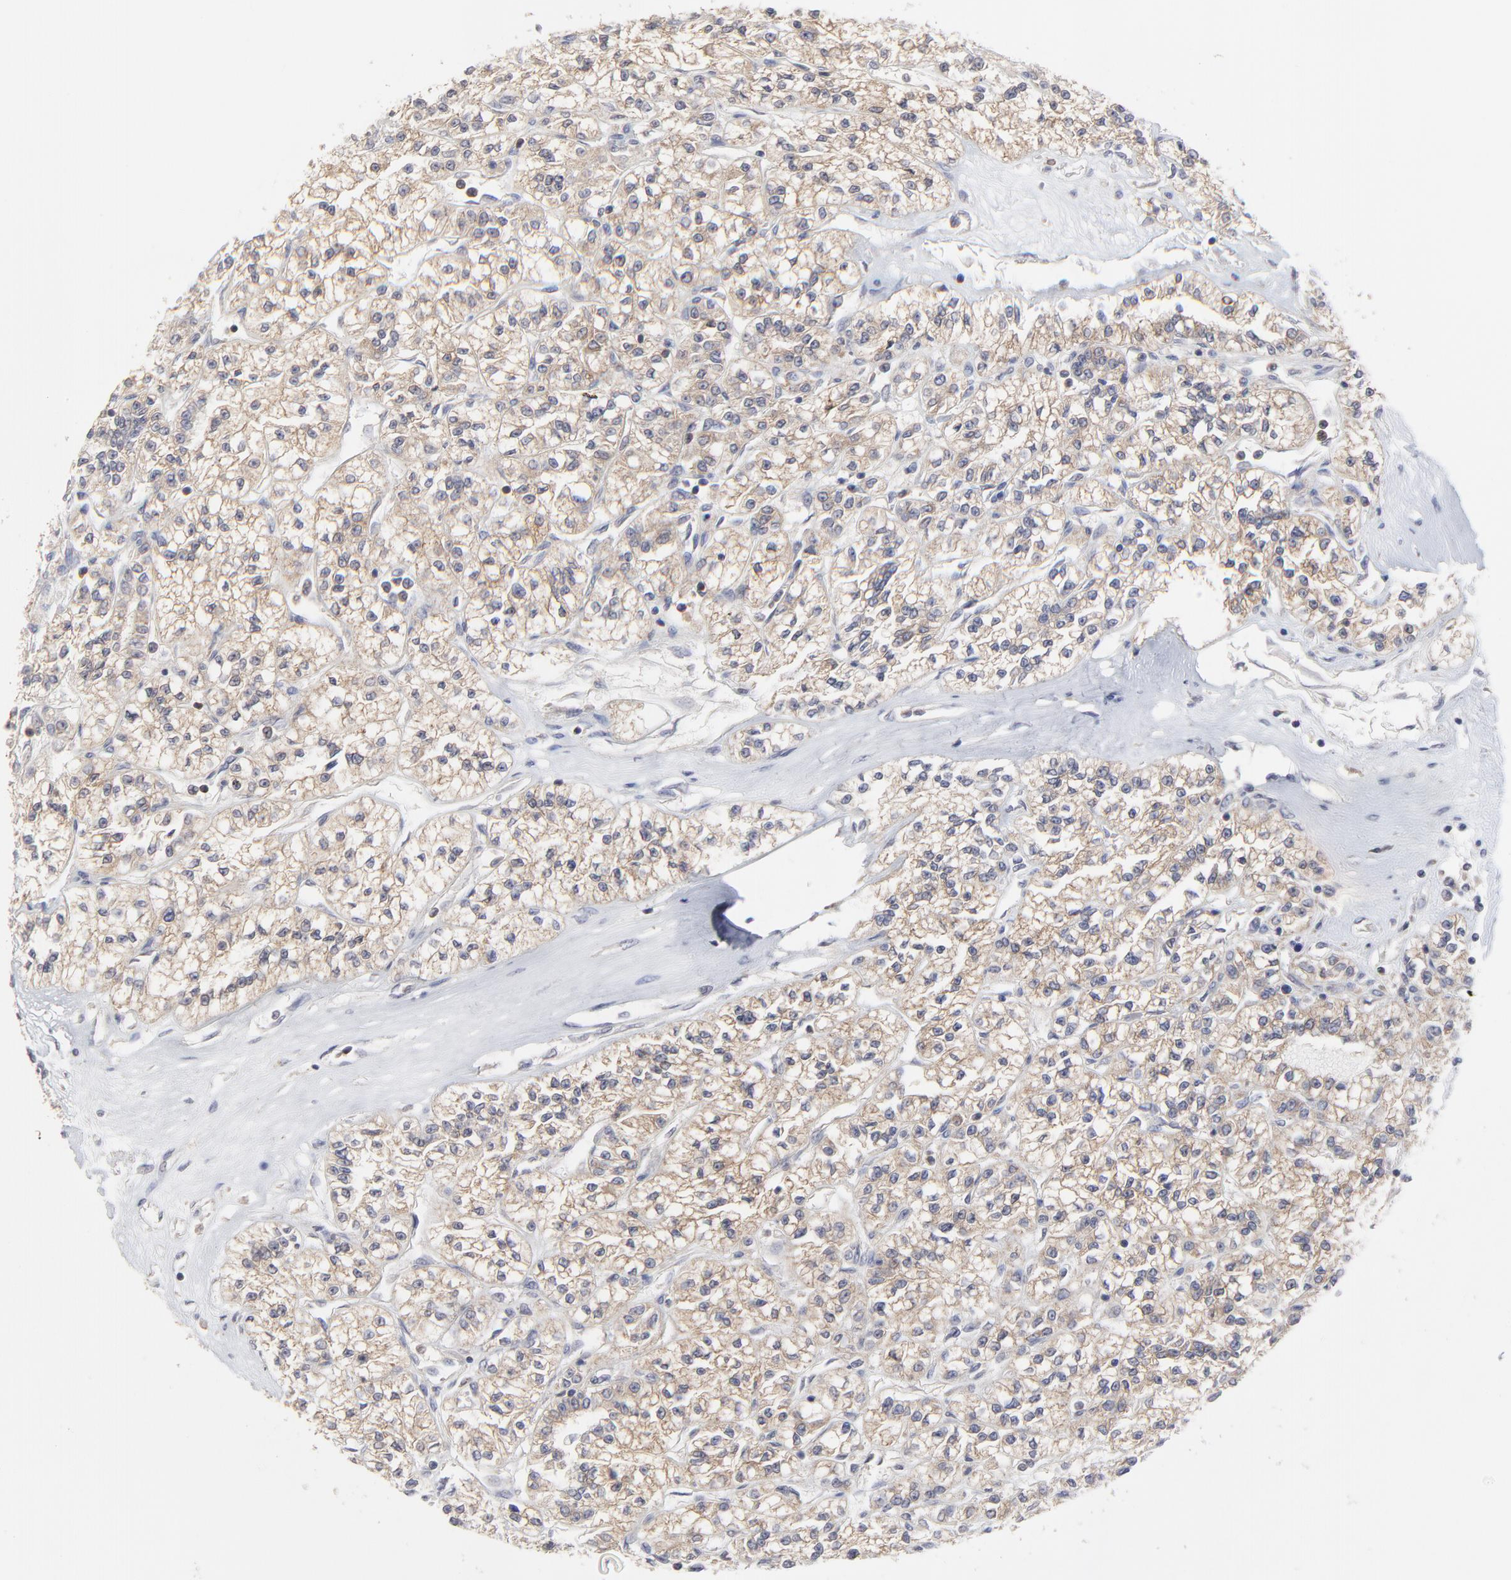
{"staining": {"intensity": "moderate", "quantity": ">75%", "location": "cytoplasmic/membranous"}, "tissue": "renal cancer", "cell_type": "Tumor cells", "image_type": "cancer", "snomed": [{"axis": "morphology", "description": "Adenocarcinoma, NOS"}, {"axis": "topography", "description": "Kidney"}], "caption": "Renal cancer was stained to show a protein in brown. There is medium levels of moderate cytoplasmic/membranous positivity in approximately >75% of tumor cells.", "gene": "RAB9A", "patient": {"sex": "female", "age": 76}}